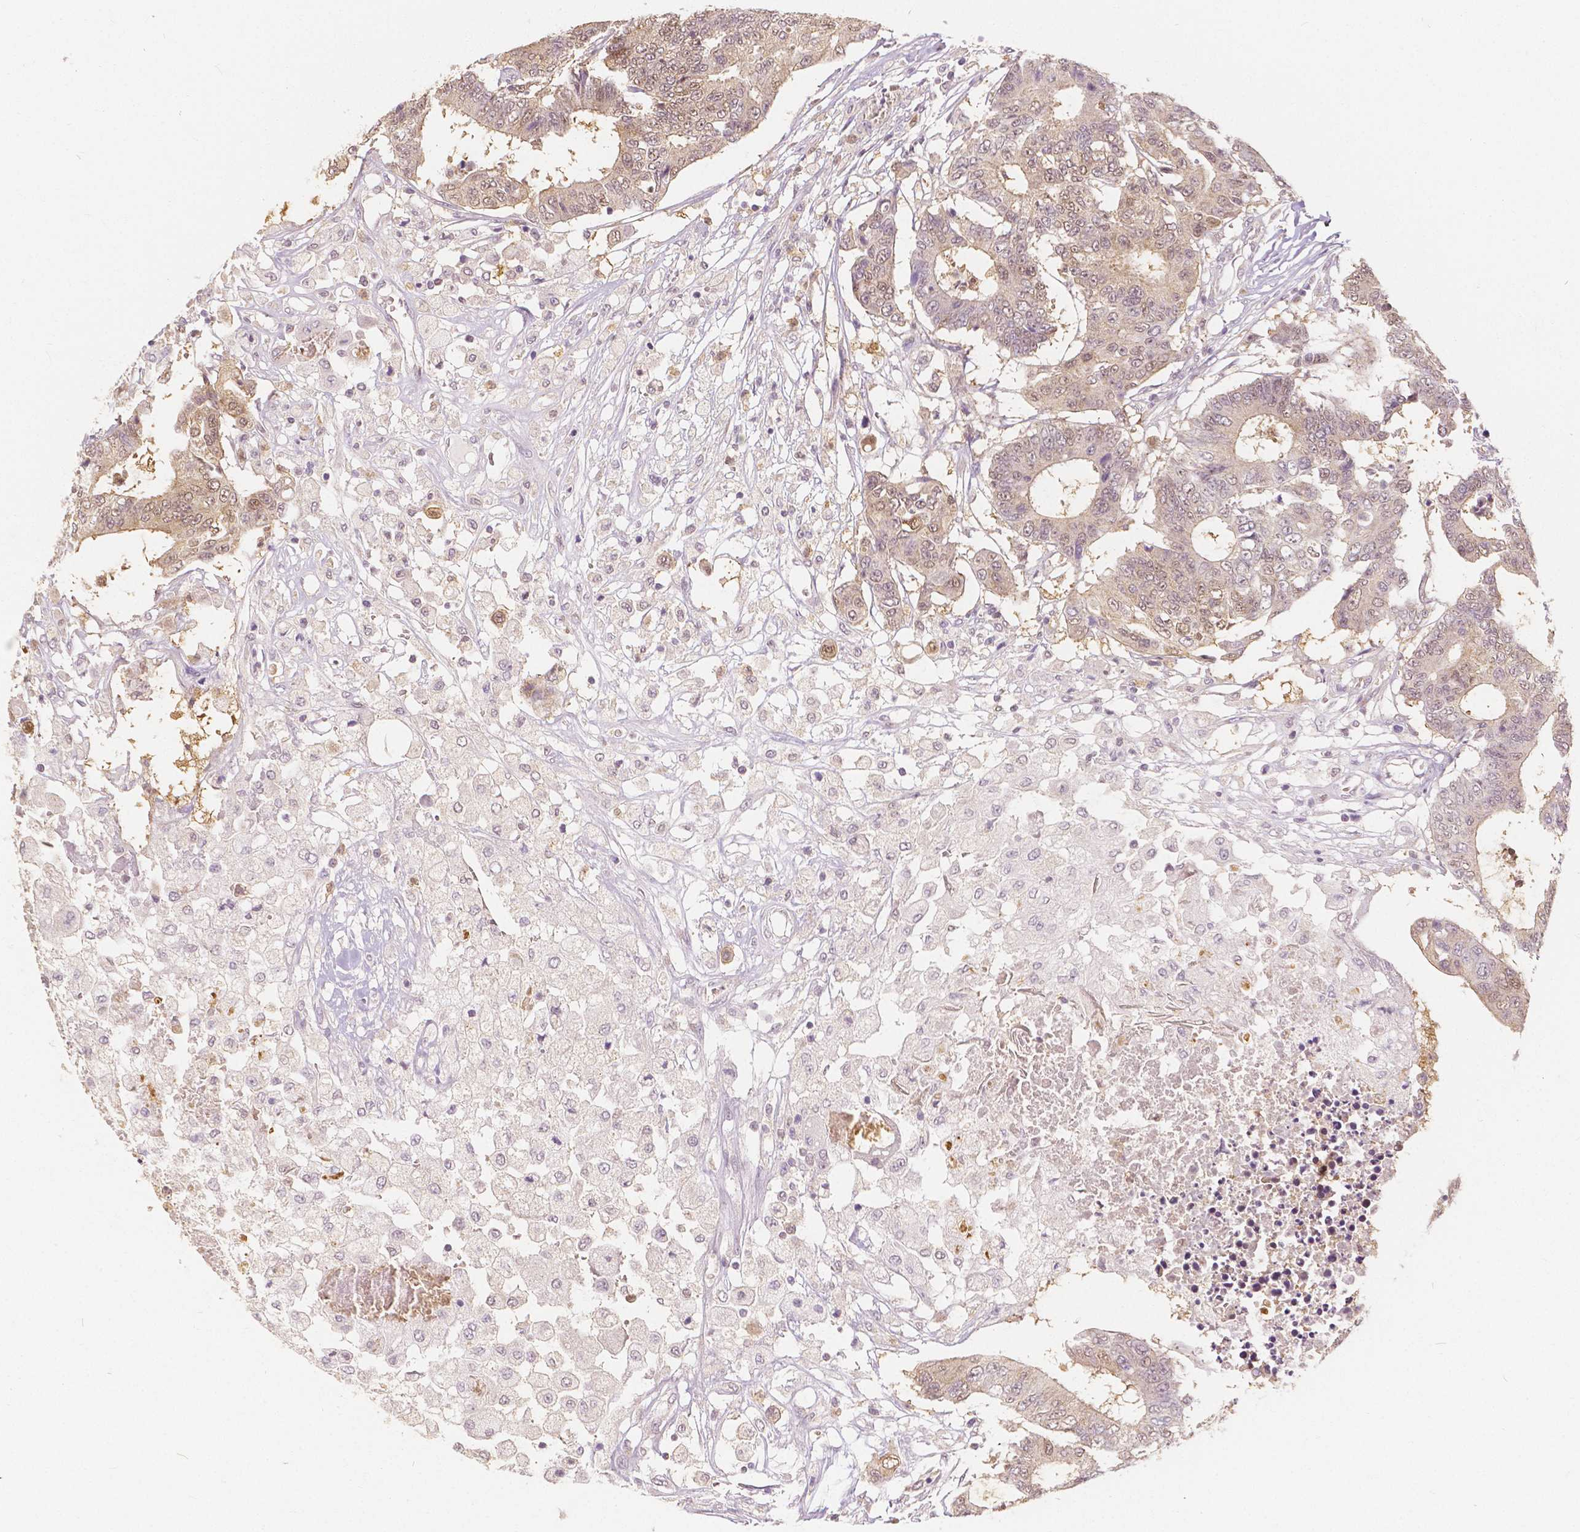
{"staining": {"intensity": "moderate", "quantity": "25%-75%", "location": "cytoplasmic/membranous,nuclear"}, "tissue": "colorectal cancer", "cell_type": "Tumor cells", "image_type": "cancer", "snomed": [{"axis": "morphology", "description": "Adenocarcinoma, NOS"}, {"axis": "topography", "description": "Colon"}], "caption": "About 25%-75% of tumor cells in human adenocarcinoma (colorectal) display moderate cytoplasmic/membranous and nuclear protein positivity as visualized by brown immunohistochemical staining.", "gene": "NAPRT", "patient": {"sex": "female", "age": 48}}